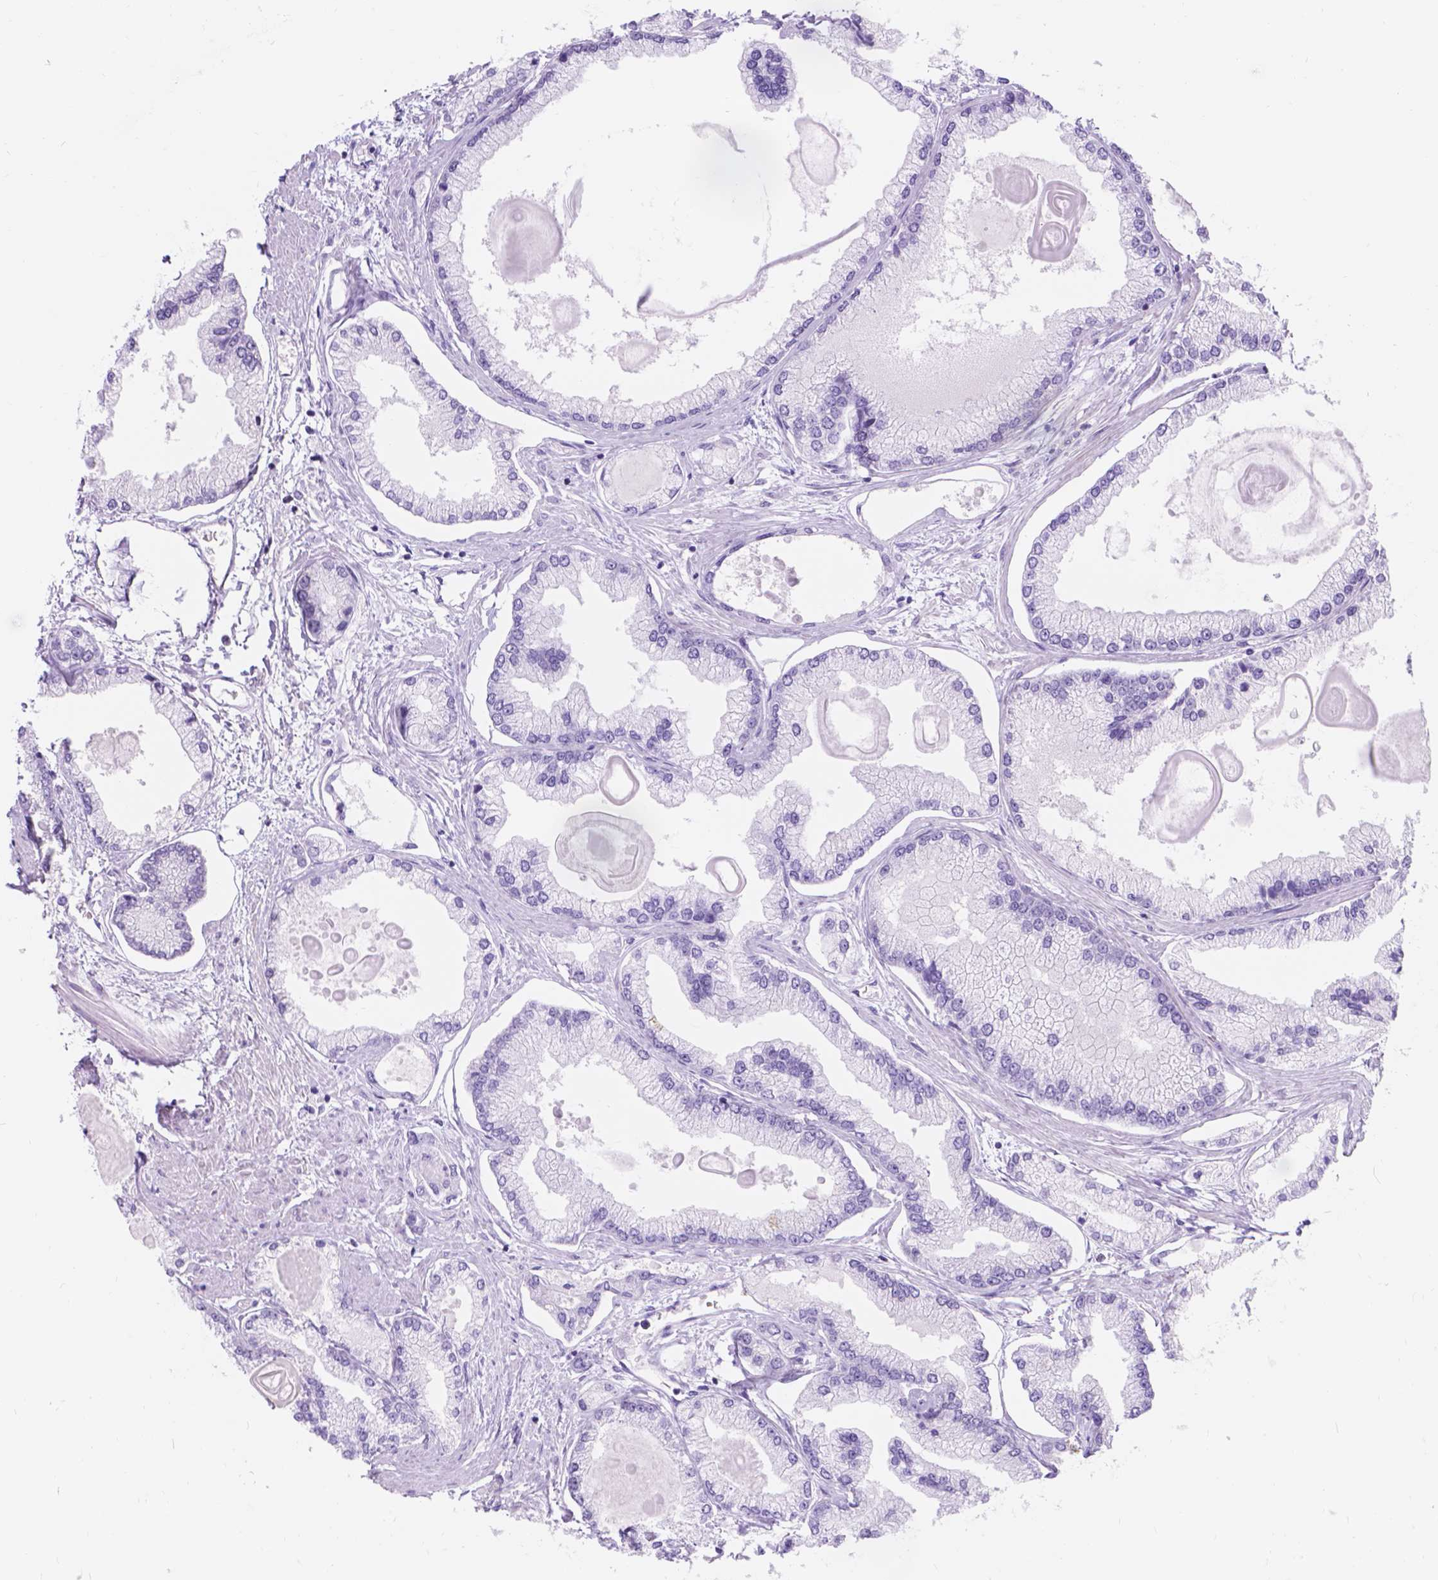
{"staining": {"intensity": "negative", "quantity": "none", "location": "none"}, "tissue": "prostate cancer", "cell_type": "Tumor cells", "image_type": "cancer", "snomed": [{"axis": "morphology", "description": "Adenocarcinoma, High grade"}, {"axis": "topography", "description": "Prostate"}], "caption": "Immunohistochemistry image of prostate high-grade adenocarcinoma stained for a protein (brown), which reveals no positivity in tumor cells.", "gene": "DCC", "patient": {"sex": "male", "age": 68}}